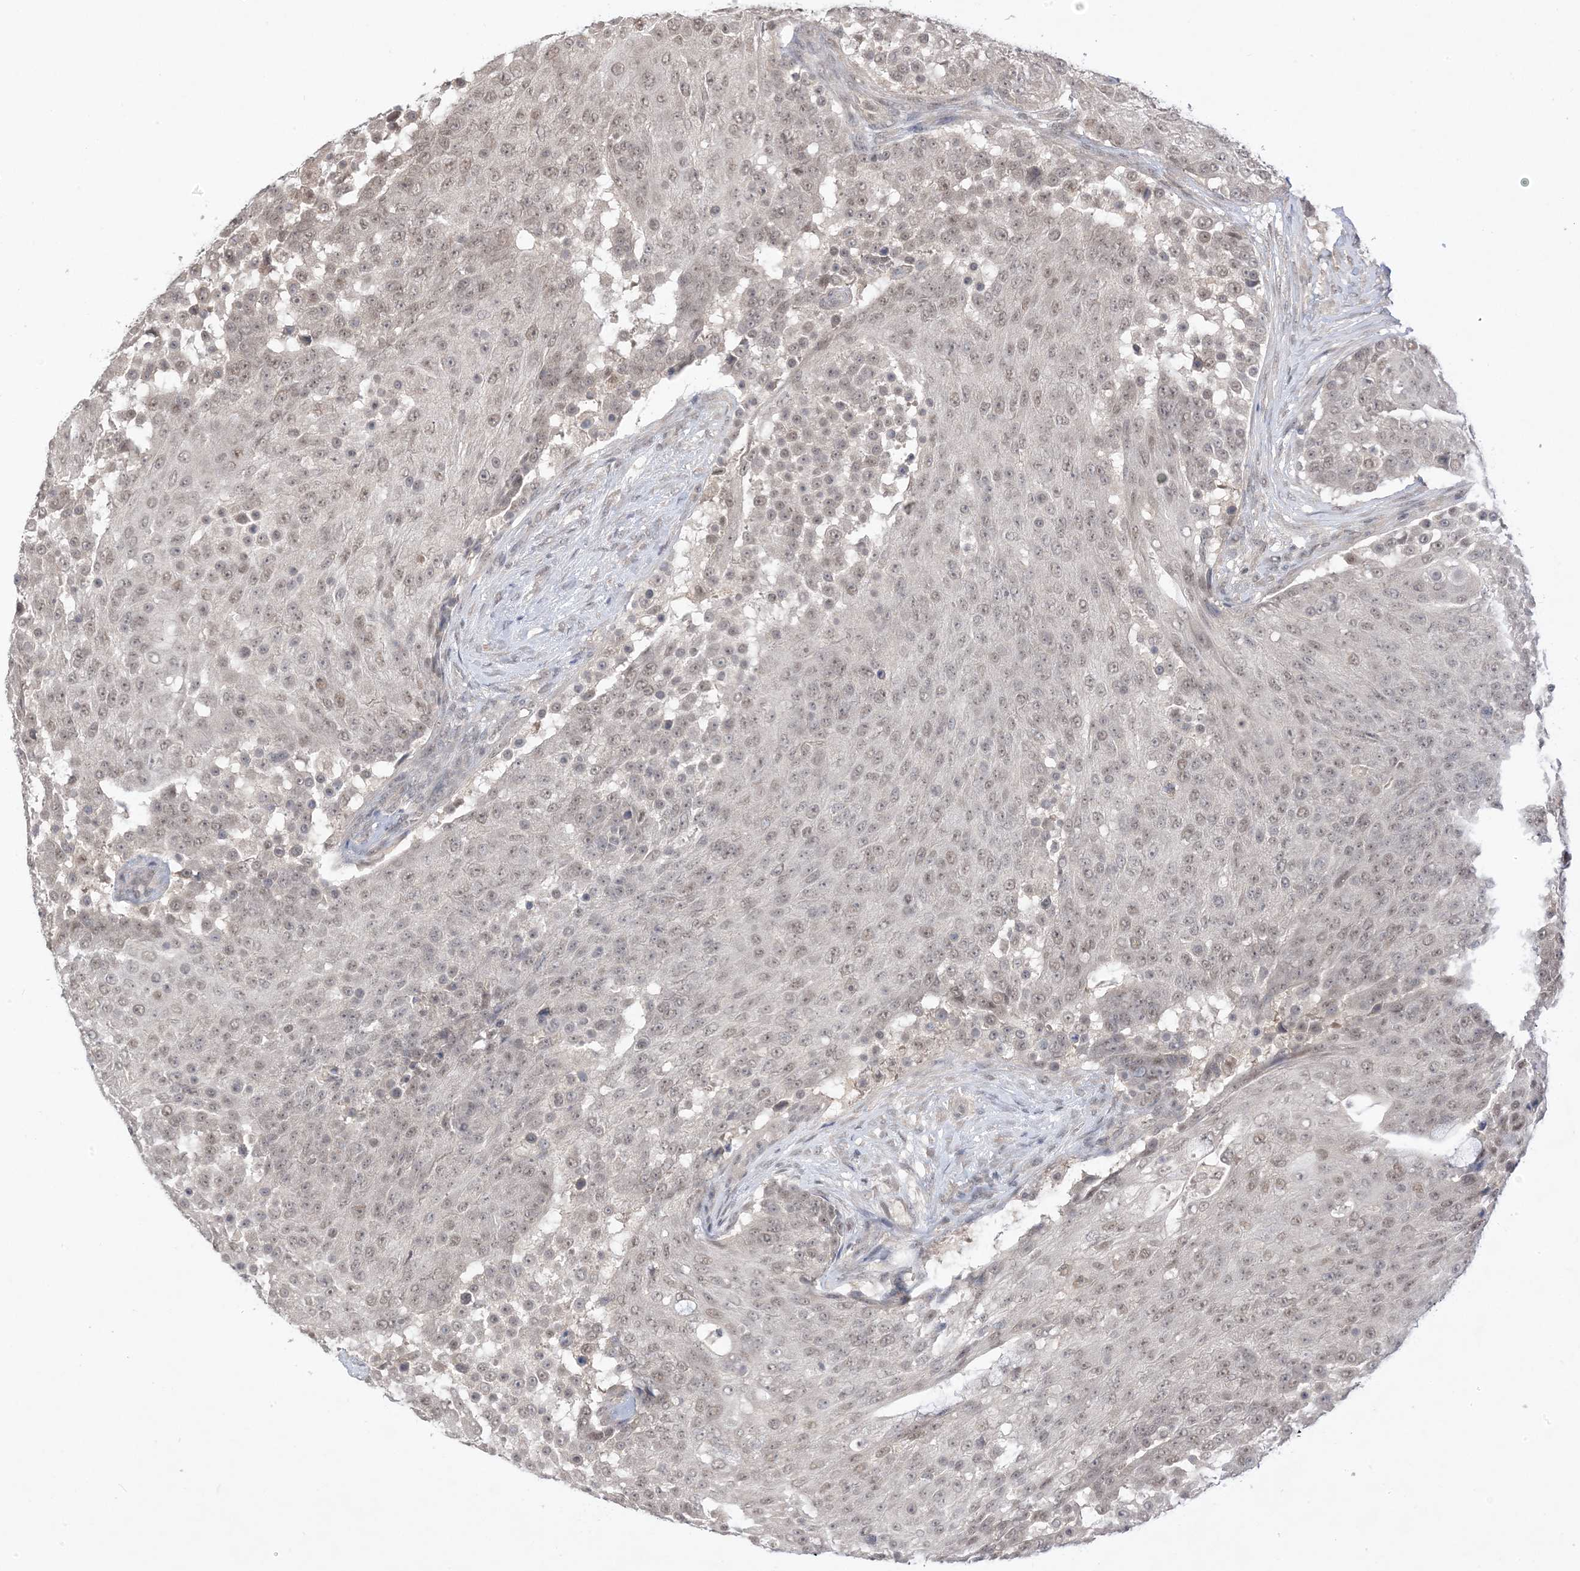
{"staining": {"intensity": "weak", "quantity": ">75%", "location": "nuclear"}, "tissue": "urothelial cancer", "cell_type": "Tumor cells", "image_type": "cancer", "snomed": [{"axis": "morphology", "description": "Urothelial carcinoma, High grade"}, {"axis": "topography", "description": "Urinary bladder"}], "caption": "Urothelial cancer stained with immunohistochemistry reveals weak nuclear staining in about >75% of tumor cells.", "gene": "RANBP9", "patient": {"sex": "female", "age": 63}}